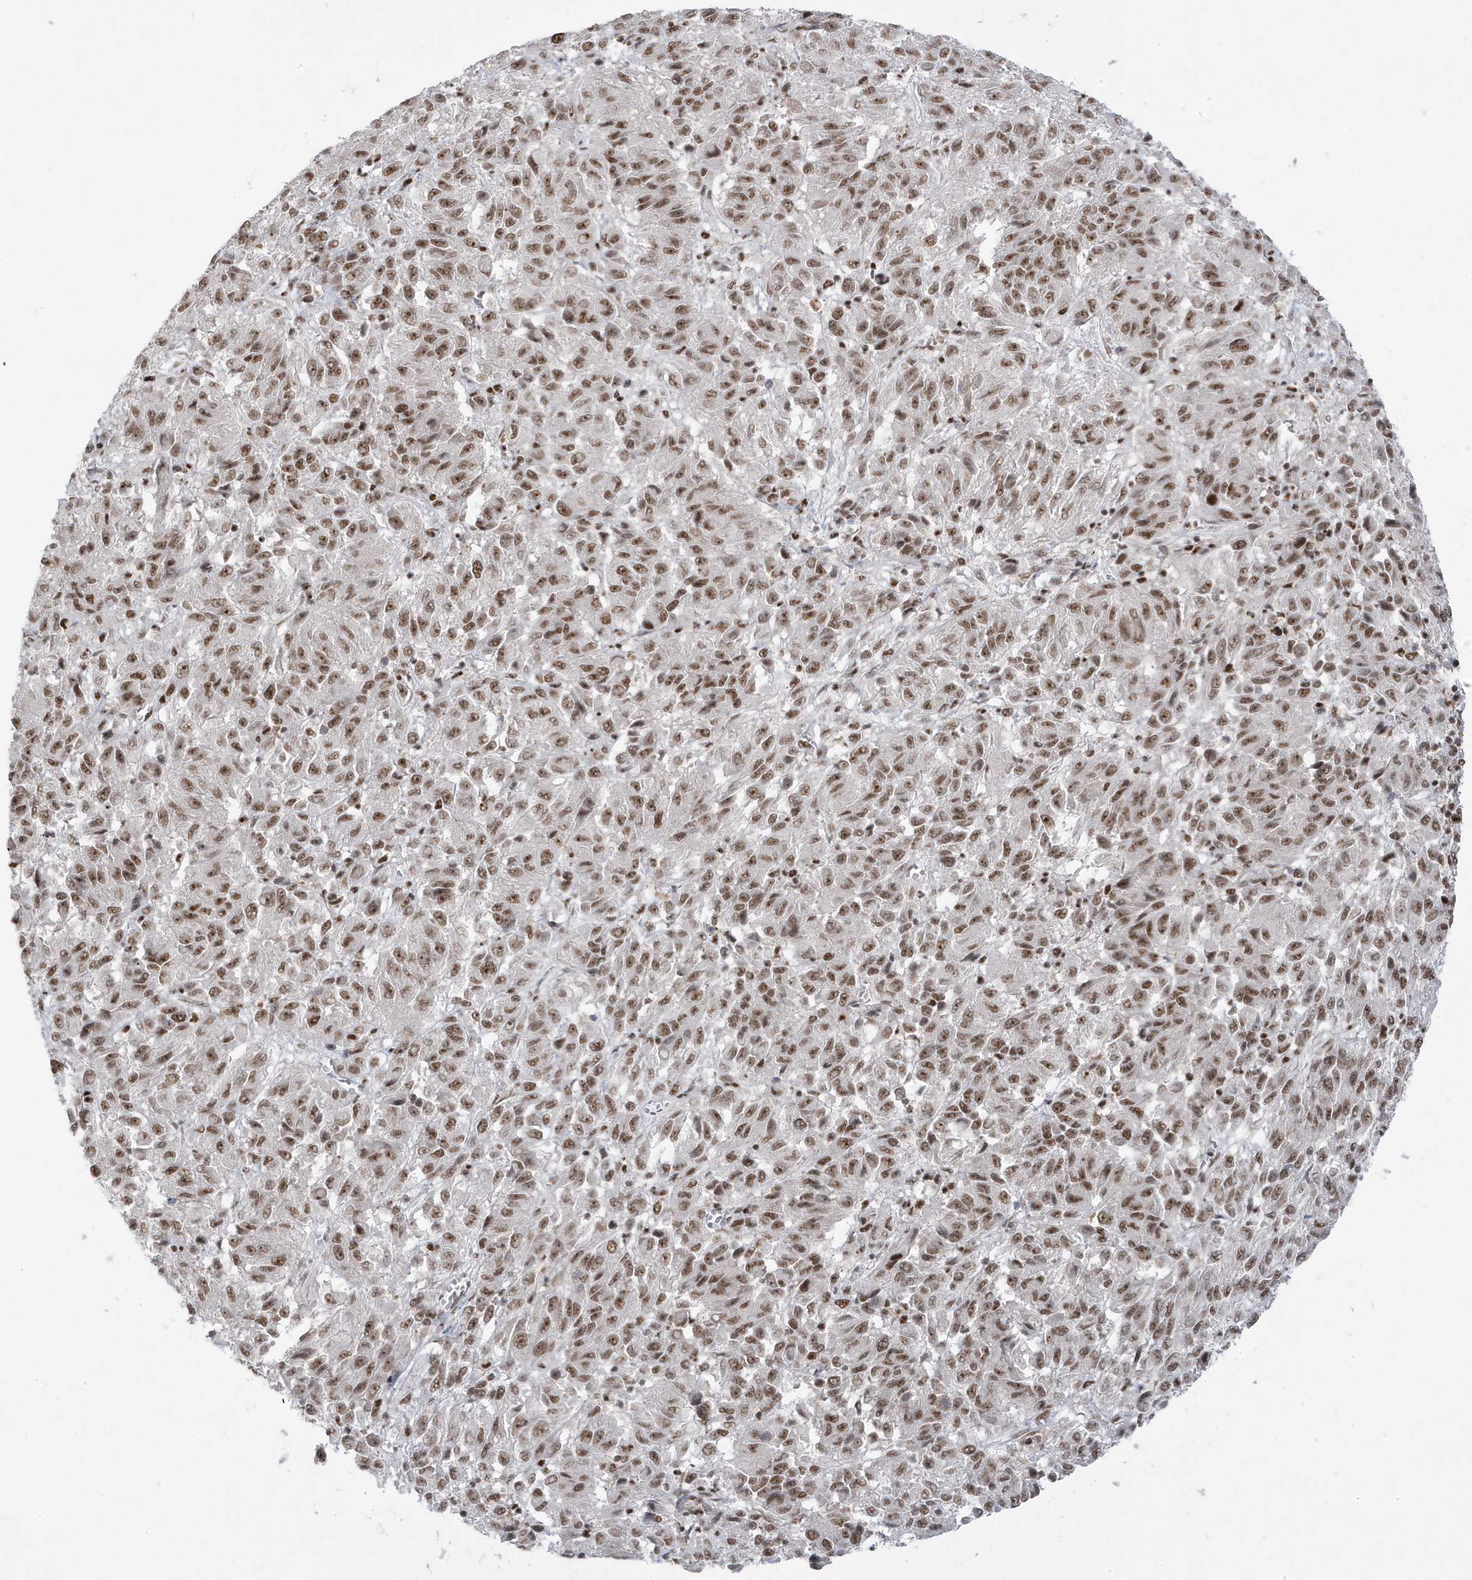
{"staining": {"intensity": "moderate", "quantity": ">75%", "location": "nuclear"}, "tissue": "melanoma", "cell_type": "Tumor cells", "image_type": "cancer", "snomed": [{"axis": "morphology", "description": "Malignant melanoma, Metastatic site"}, {"axis": "topography", "description": "Lung"}], "caption": "Tumor cells exhibit medium levels of moderate nuclear positivity in approximately >75% of cells in human melanoma.", "gene": "MTREX", "patient": {"sex": "male", "age": 64}}